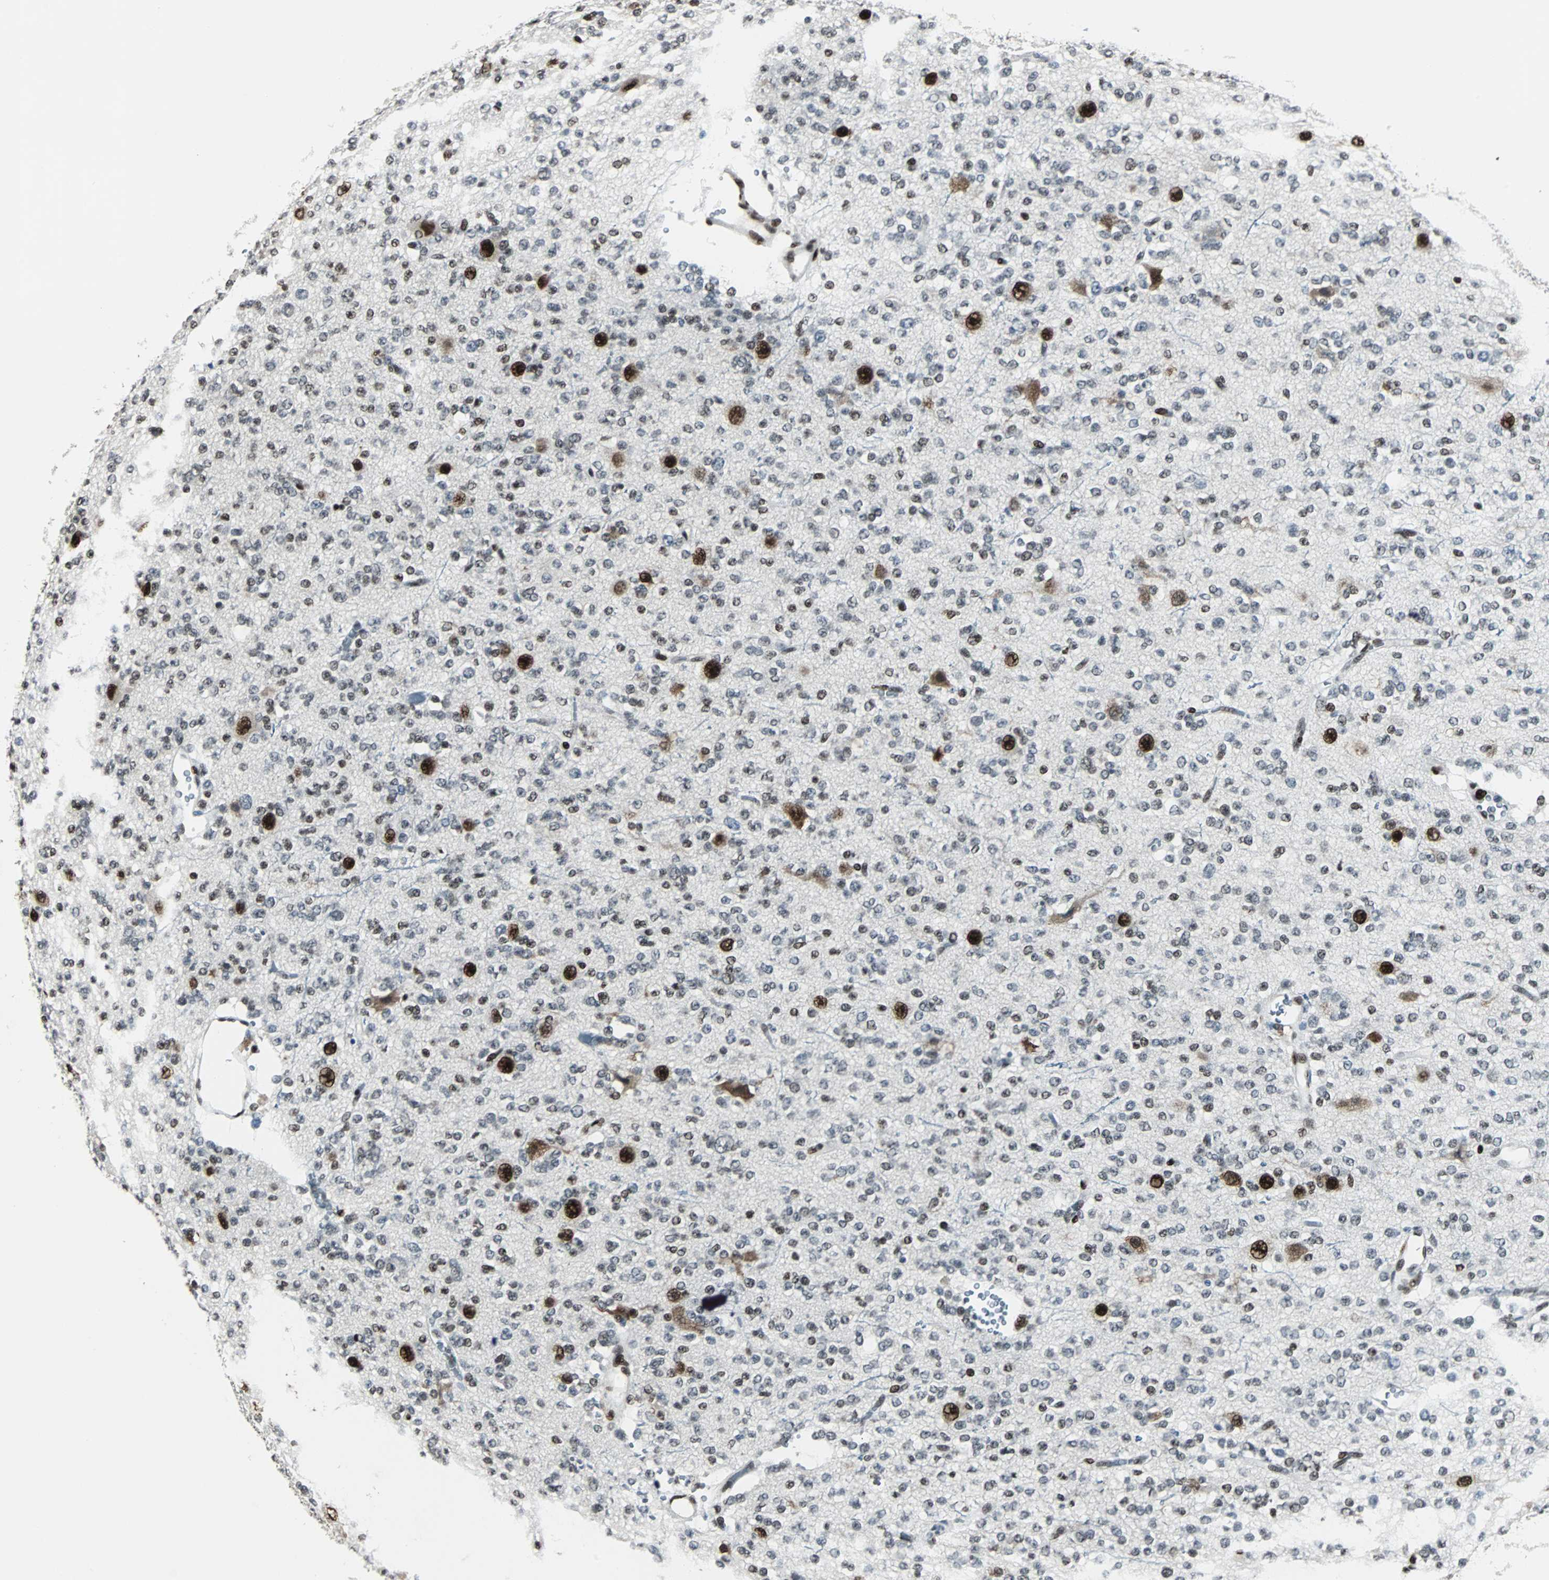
{"staining": {"intensity": "moderate", "quantity": "<25%", "location": "nuclear"}, "tissue": "glioma", "cell_type": "Tumor cells", "image_type": "cancer", "snomed": [{"axis": "morphology", "description": "Glioma, malignant, Low grade"}, {"axis": "topography", "description": "Brain"}], "caption": "Immunohistochemistry of glioma displays low levels of moderate nuclear positivity in about <25% of tumor cells.", "gene": "MEF2D", "patient": {"sex": "male", "age": 38}}